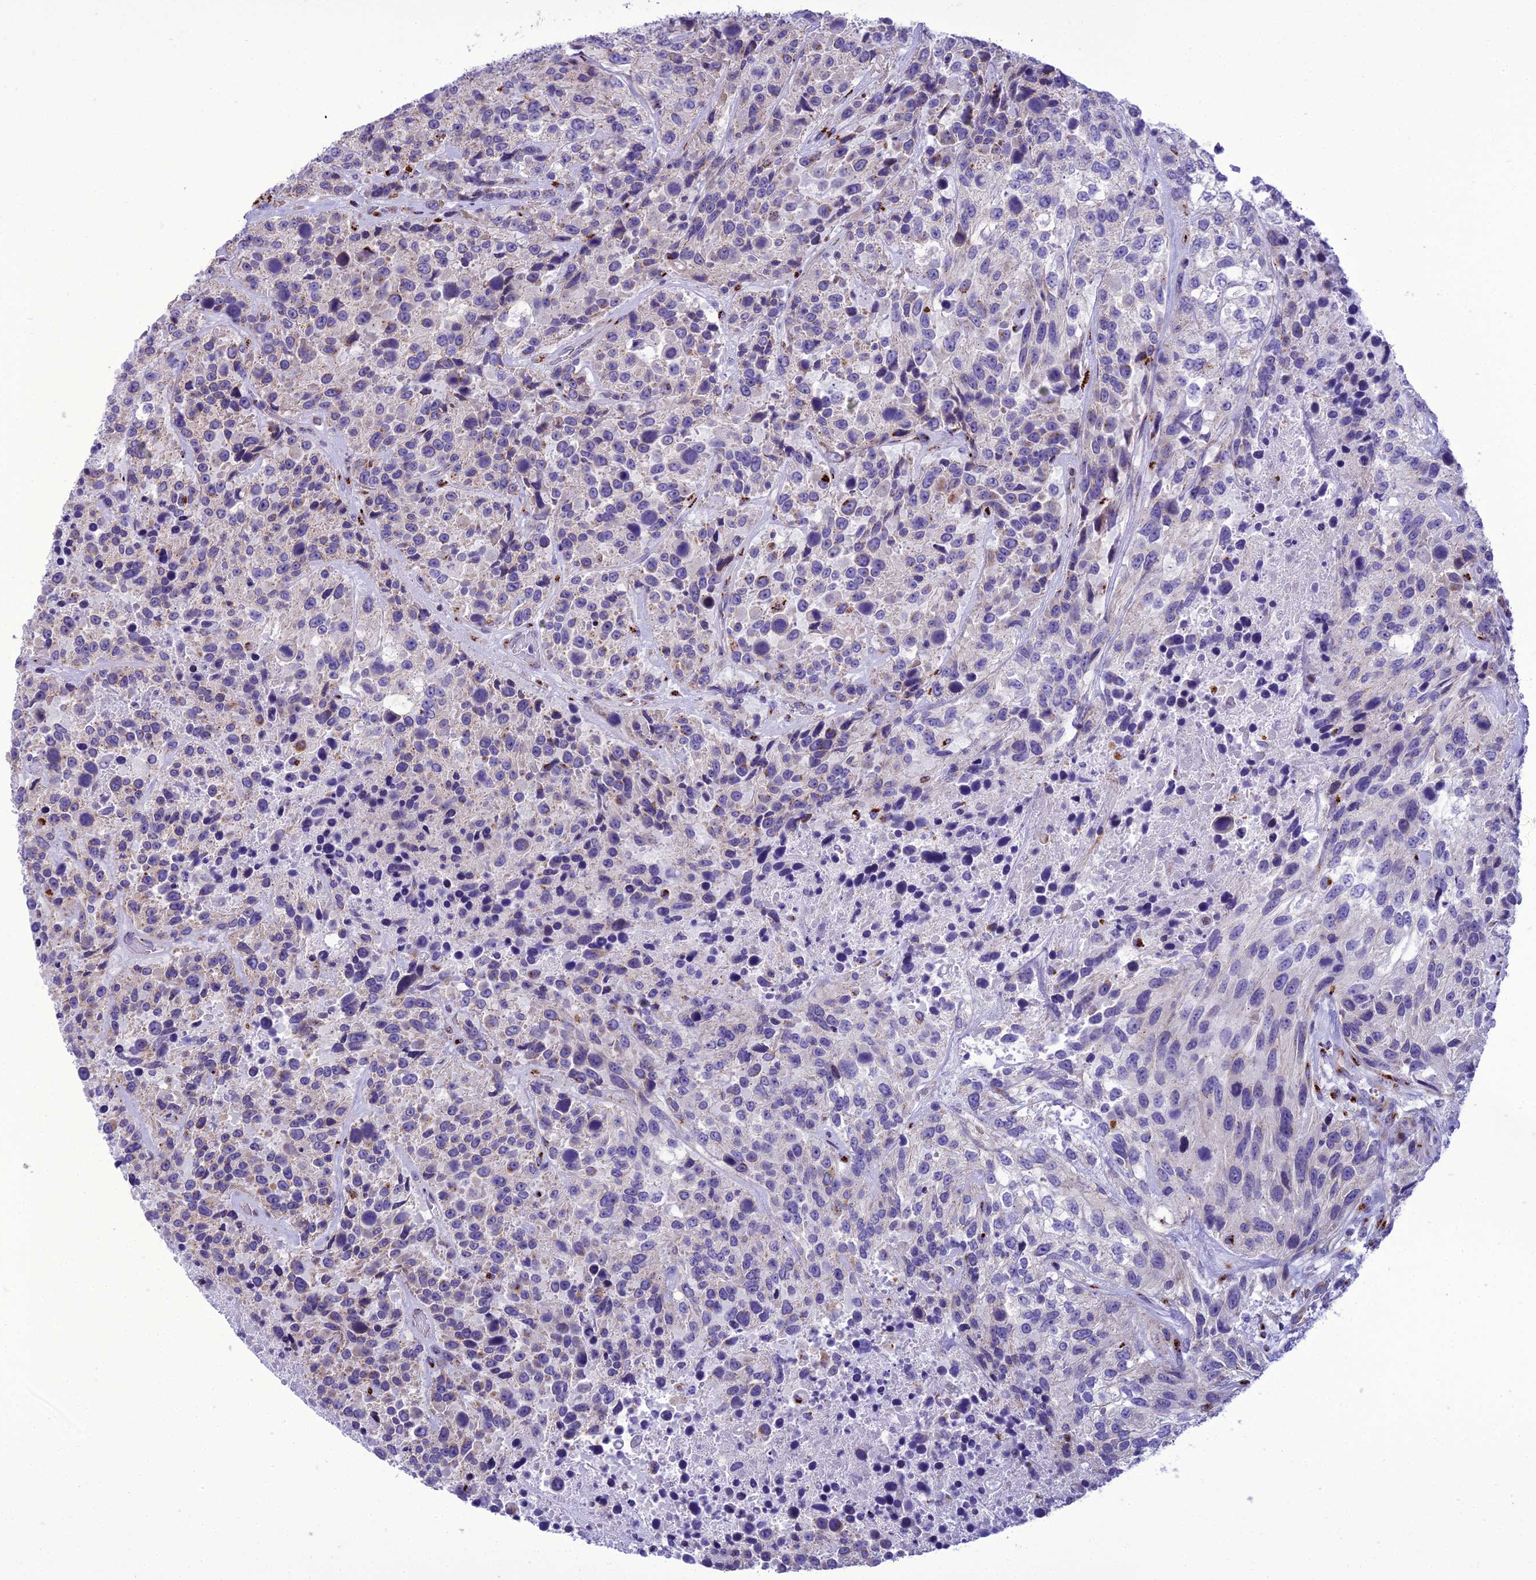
{"staining": {"intensity": "moderate", "quantity": "<25%", "location": "cytoplasmic/membranous"}, "tissue": "urothelial cancer", "cell_type": "Tumor cells", "image_type": "cancer", "snomed": [{"axis": "morphology", "description": "Urothelial carcinoma, High grade"}, {"axis": "topography", "description": "Urinary bladder"}], "caption": "High-grade urothelial carcinoma was stained to show a protein in brown. There is low levels of moderate cytoplasmic/membranous expression in about <25% of tumor cells. (Brightfield microscopy of DAB IHC at high magnification).", "gene": "GOLM2", "patient": {"sex": "female", "age": 70}}